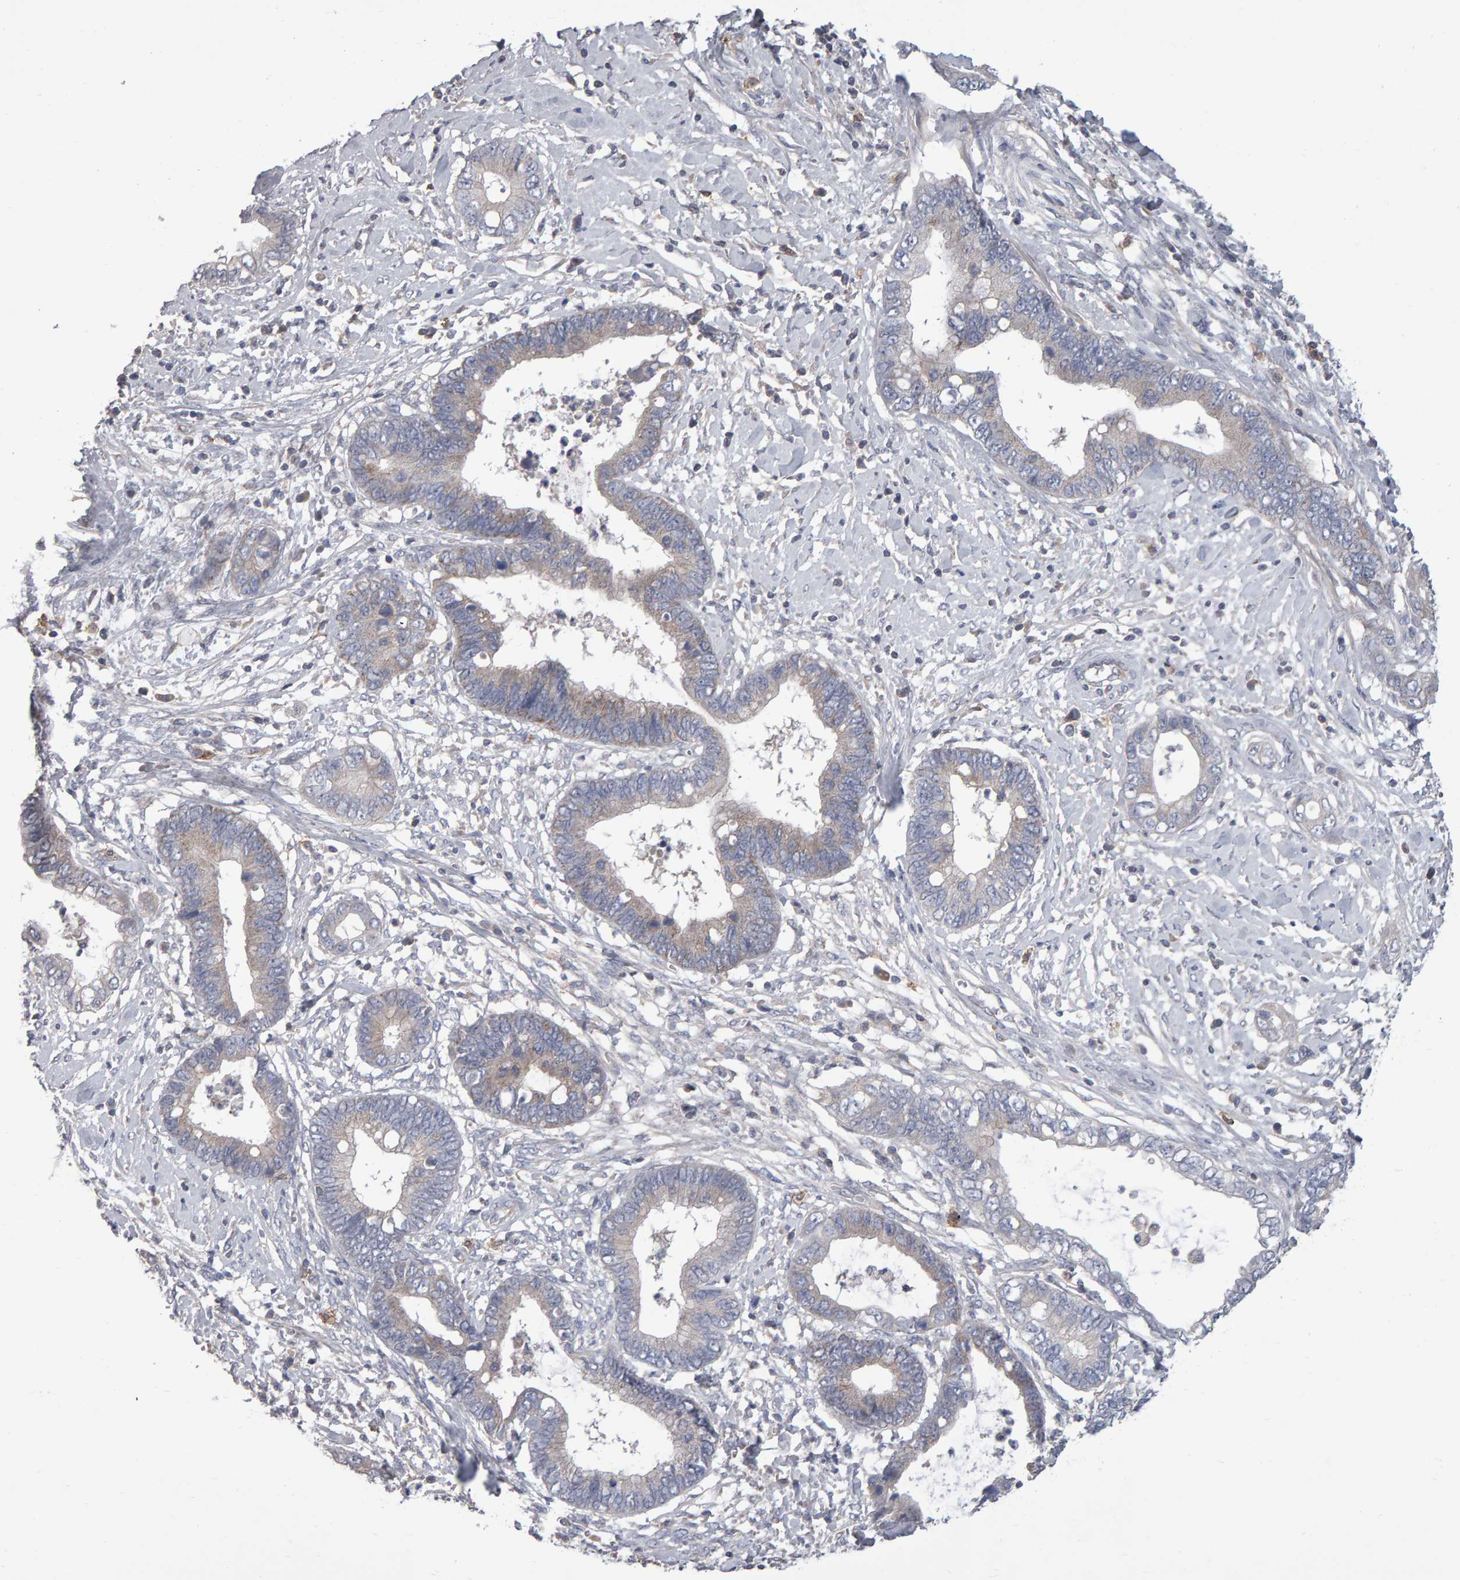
{"staining": {"intensity": "weak", "quantity": "<25%", "location": "cytoplasmic/membranous"}, "tissue": "cervical cancer", "cell_type": "Tumor cells", "image_type": "cancer", "snomed": [{"axis": "morphology", "description": "Adenocarcinoma, NOS"}, {"axis": "topography", "description": "Cervix"}], "caption": "Tumor cells are negative for brown protein staining in cervical cancer (adenocarcinoma). (Immunohistochemistry (ihc), brightfield microscopy, high magnification).", "gene": "PGS1", "patient": {"sex": "female", "age": 44}}